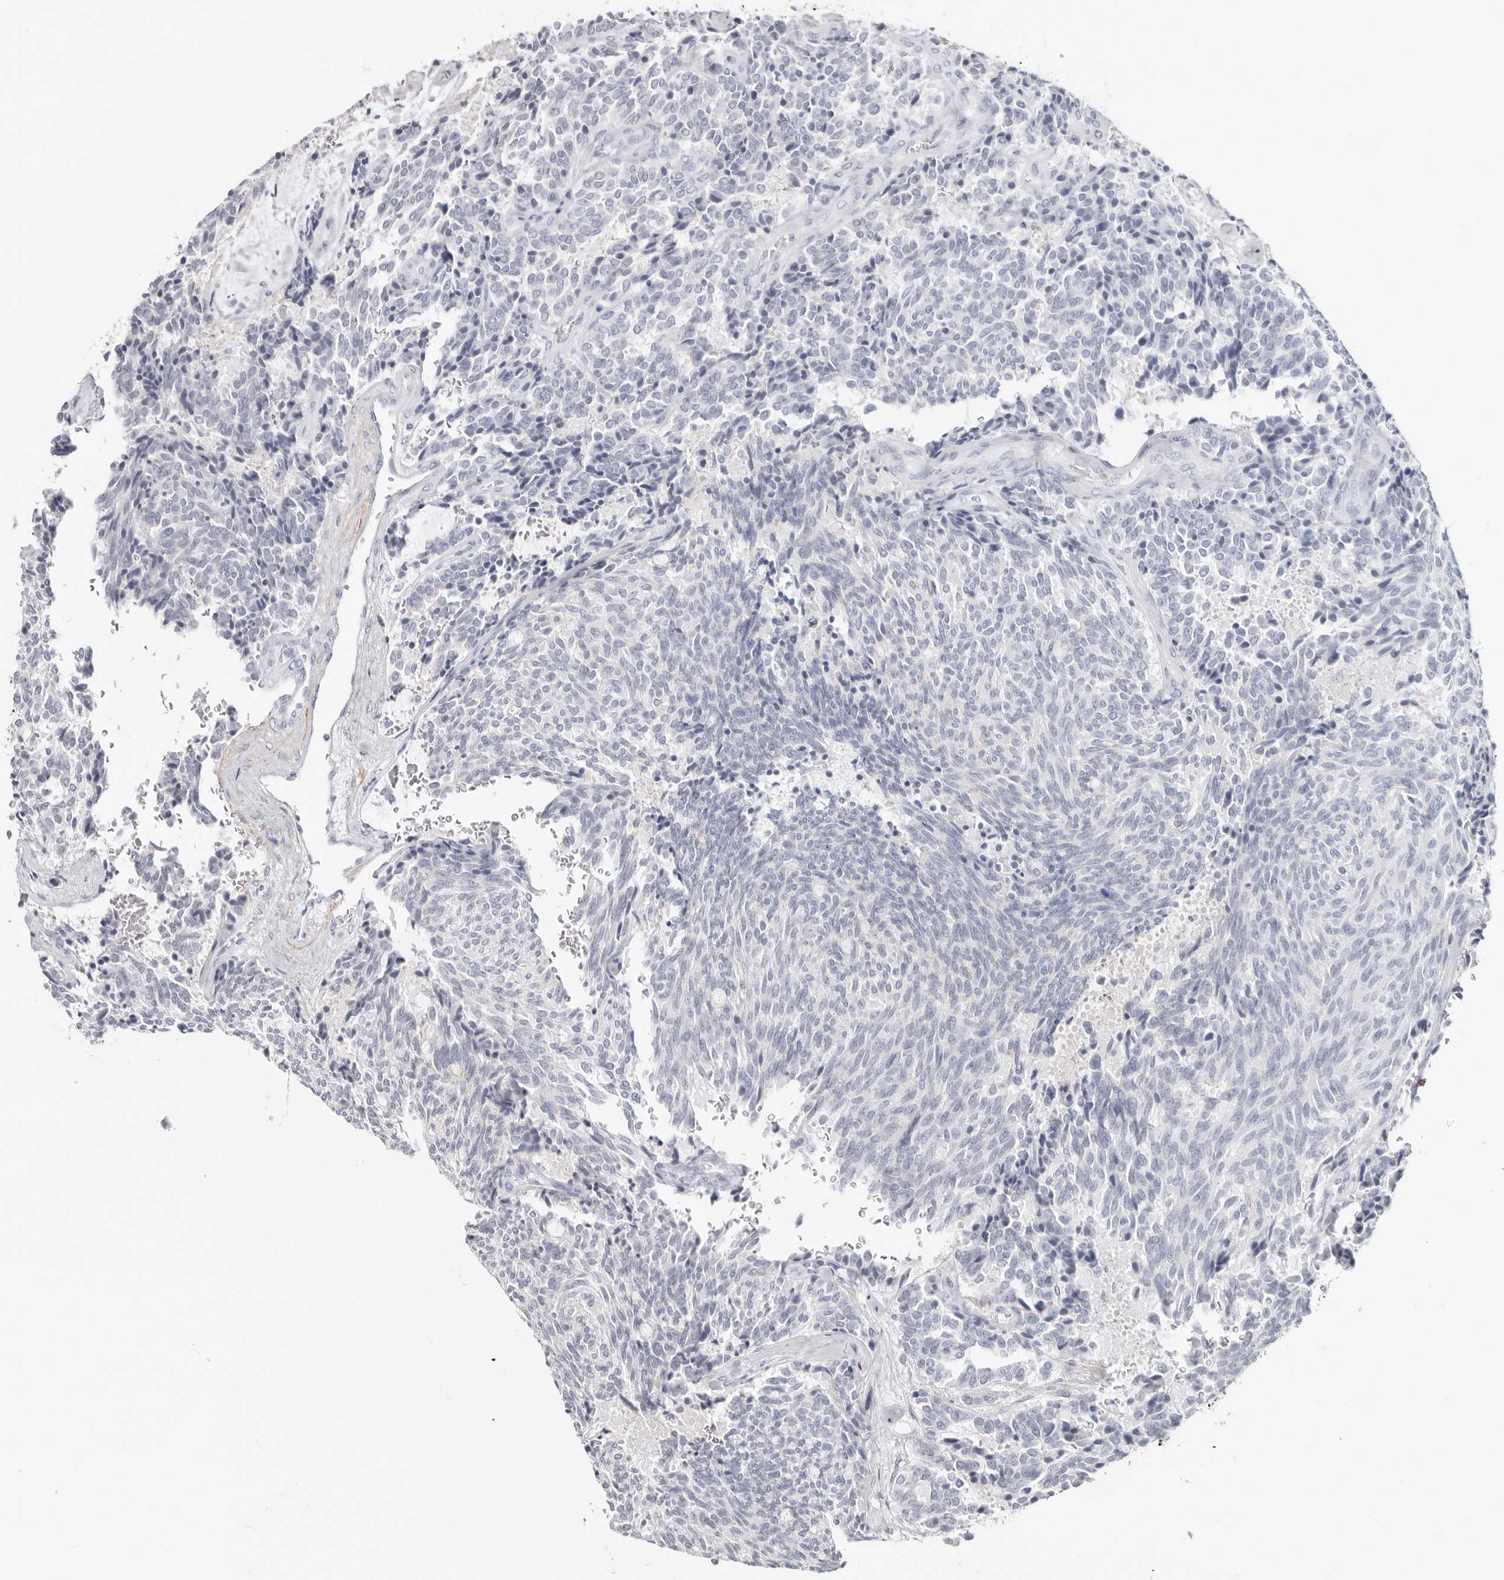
{"staining": {"intensity": "negative", "quantity": "none", "location": "none"}, "tissue": "carcinoid", "cell_type": "Tumor cells", "image_type": "cancer", "snomed": [{"axis": "morphology", "description": "Carcinoid, malignant, NOS"}, {"axis": "topography", "description": "Pancreas"}], "caption": "Photomicrograph shows no protein expression in tumor cells of carcinoid (malignant) tissue.", "gene": "SZT2", "patient": {"sex": "female", "age": 54}}